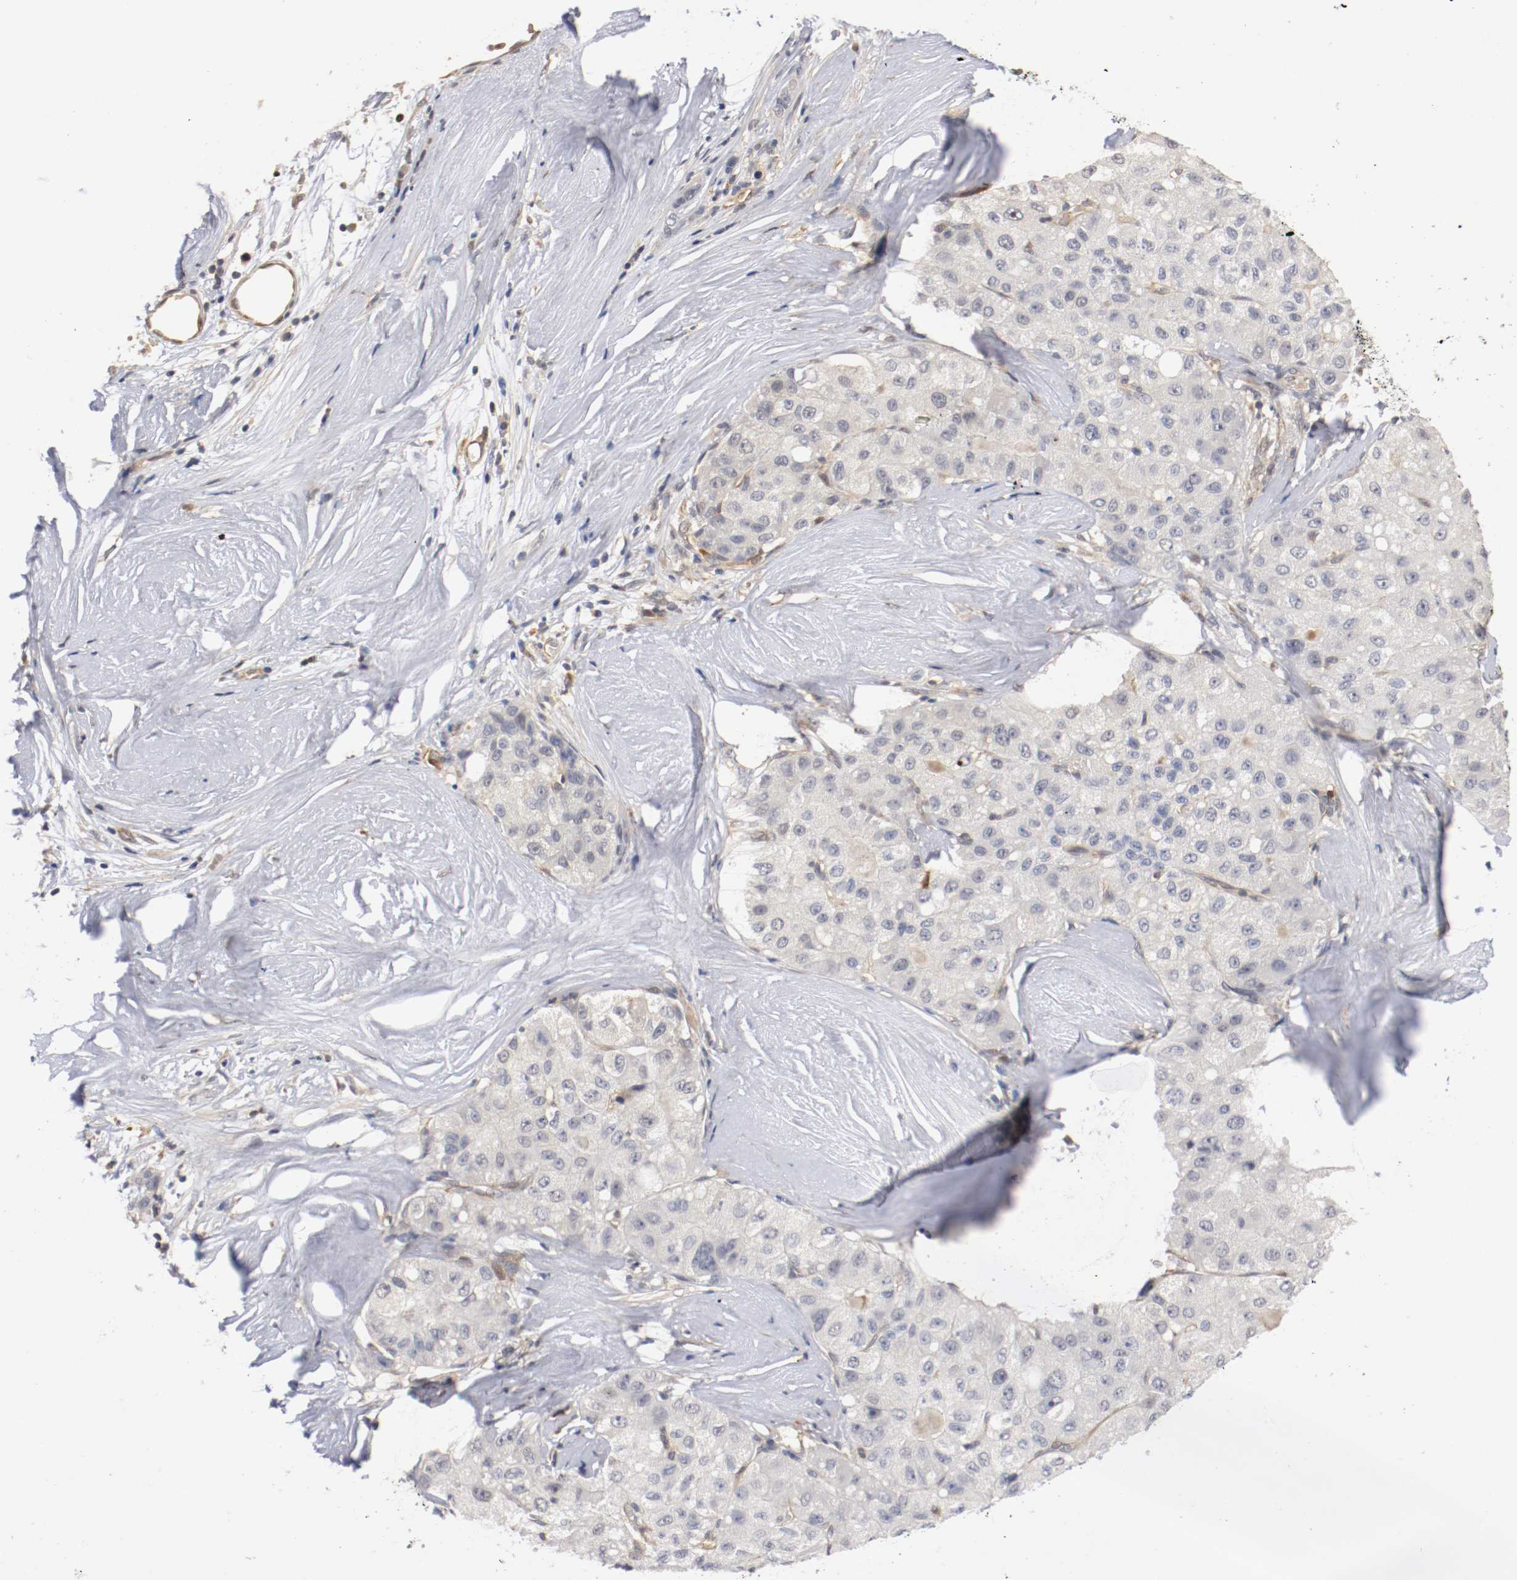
{"staining": {"intensity": "negative", "quantity": "none", "location": "none"}, "tissue": "liver cancer", "cell_type": "Tumor cells", "image_type": "cancer", "snomed": [{"axis": "morphology", "description": "Carcinoma, Hepatocellular, NOS"}, {"axis": "topography", "description": "Liver"}], "caption": "Tumor cells are negative for brown protein staining in liver cancer. (Brightfield microscopy of DAB (3,3'-diaminobenzidine) immunohistochemistry at high magnification).", "gene": "RBM23", "patient": {"sex": "male", "age": 80}}